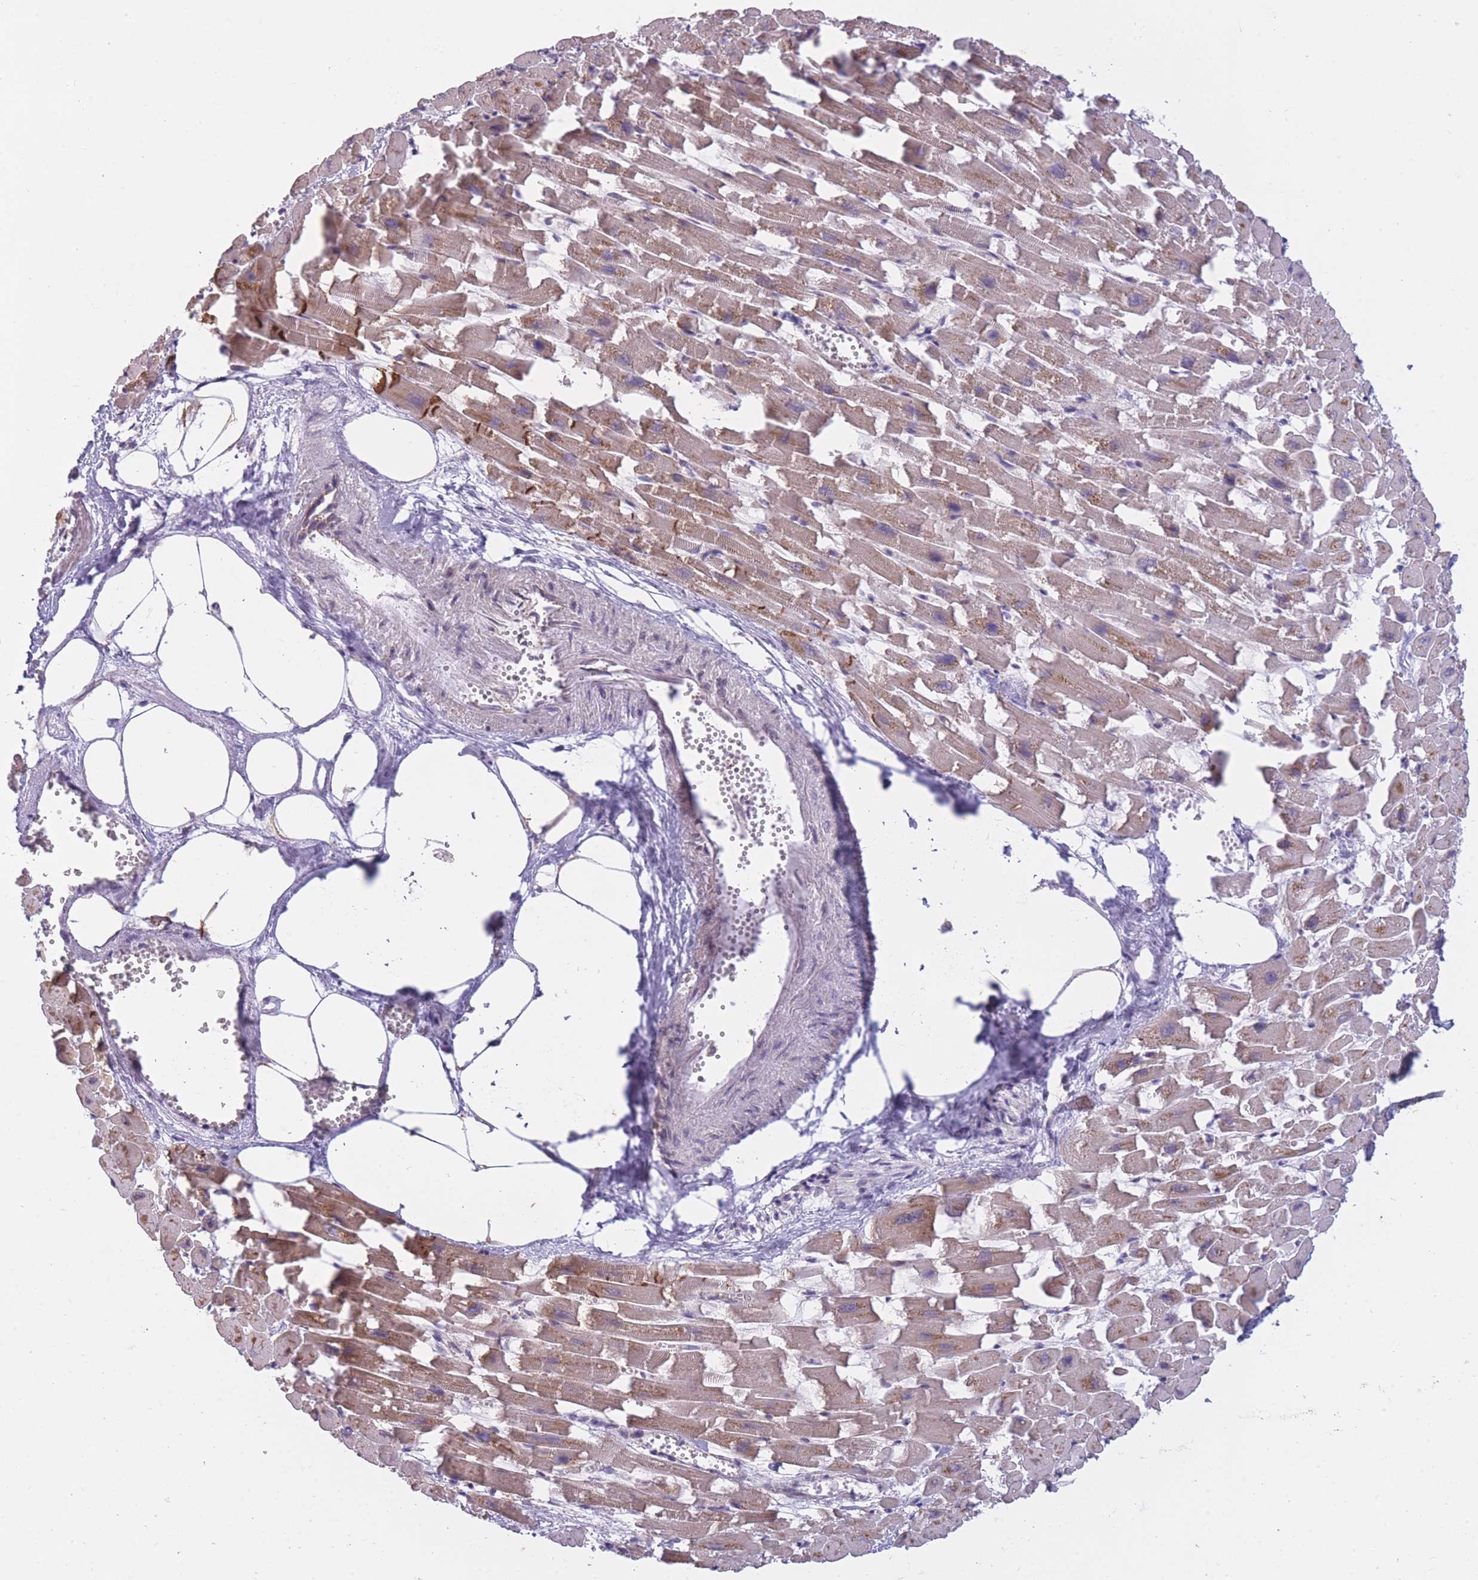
{"staining": {"intensity": "strong", "quantity": ">75%", "location": "cytoplasmic/membranous"}, "tissue": "heart muscle", "cell_type": "Cardiomyocytes", "image_type": "normal", "snomed": [{"axis": "morphology", "description": "Normal tissue, NOS"}, {"axis": "topography", "description": "Heart"}], "caption": "Normal heart muscle was stained to show a protein in brown. There is high levels of strong cytoplasmic/membranous expression in about >75% of cardiomyocytes. Nuclei are stained in blue.", "gene": "MRPS18C", "patient": {"sex": "female", "age": 64}}